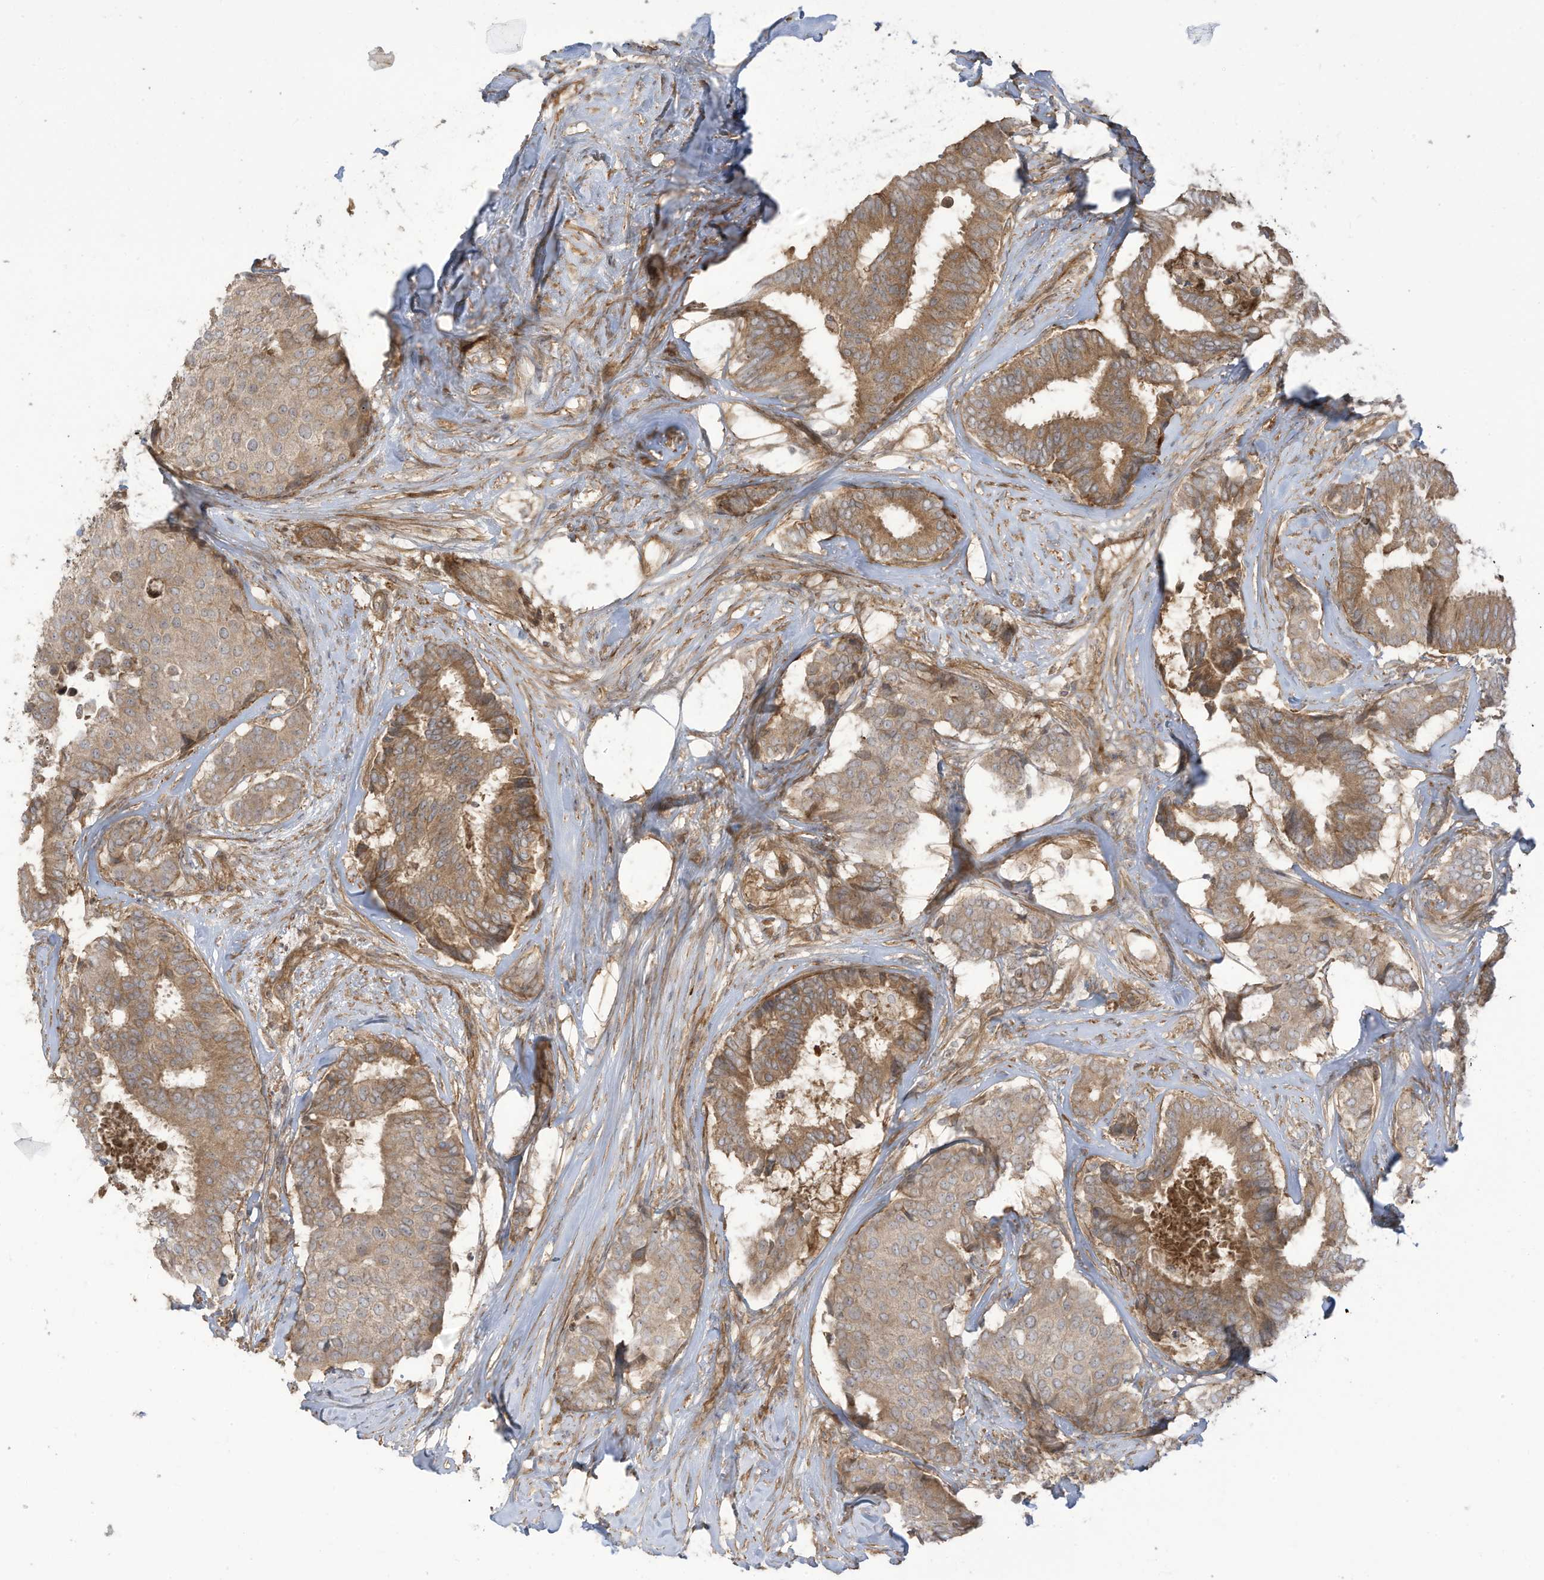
{"staining": {"intensity": "moderate", "quantity": ">75%", "location": "cytoplasmic/membranous"}, "tissue": "breast cancer", "cell_type": "Tumor cells", "image_type": "cancer", "snomed": [{"axis": "morphology", "description": "Duct carcinoma"}, {"axis": "topography", "description": "Breast"}], "caption": "IHC staining of intraductal carcinoma (breast), which displays medium levels of moderate cytoplasmic/membranous expression in approximately >75% of tumor cells indicating moderate cytoplasmic/membranous protein expression. The staining was performed using DAB (brown) for protein detection and nuclei were counterstained in hematoxylin (blue).", "gene": "ENTR1", "patient": {"sex": "female", "age": 75}}